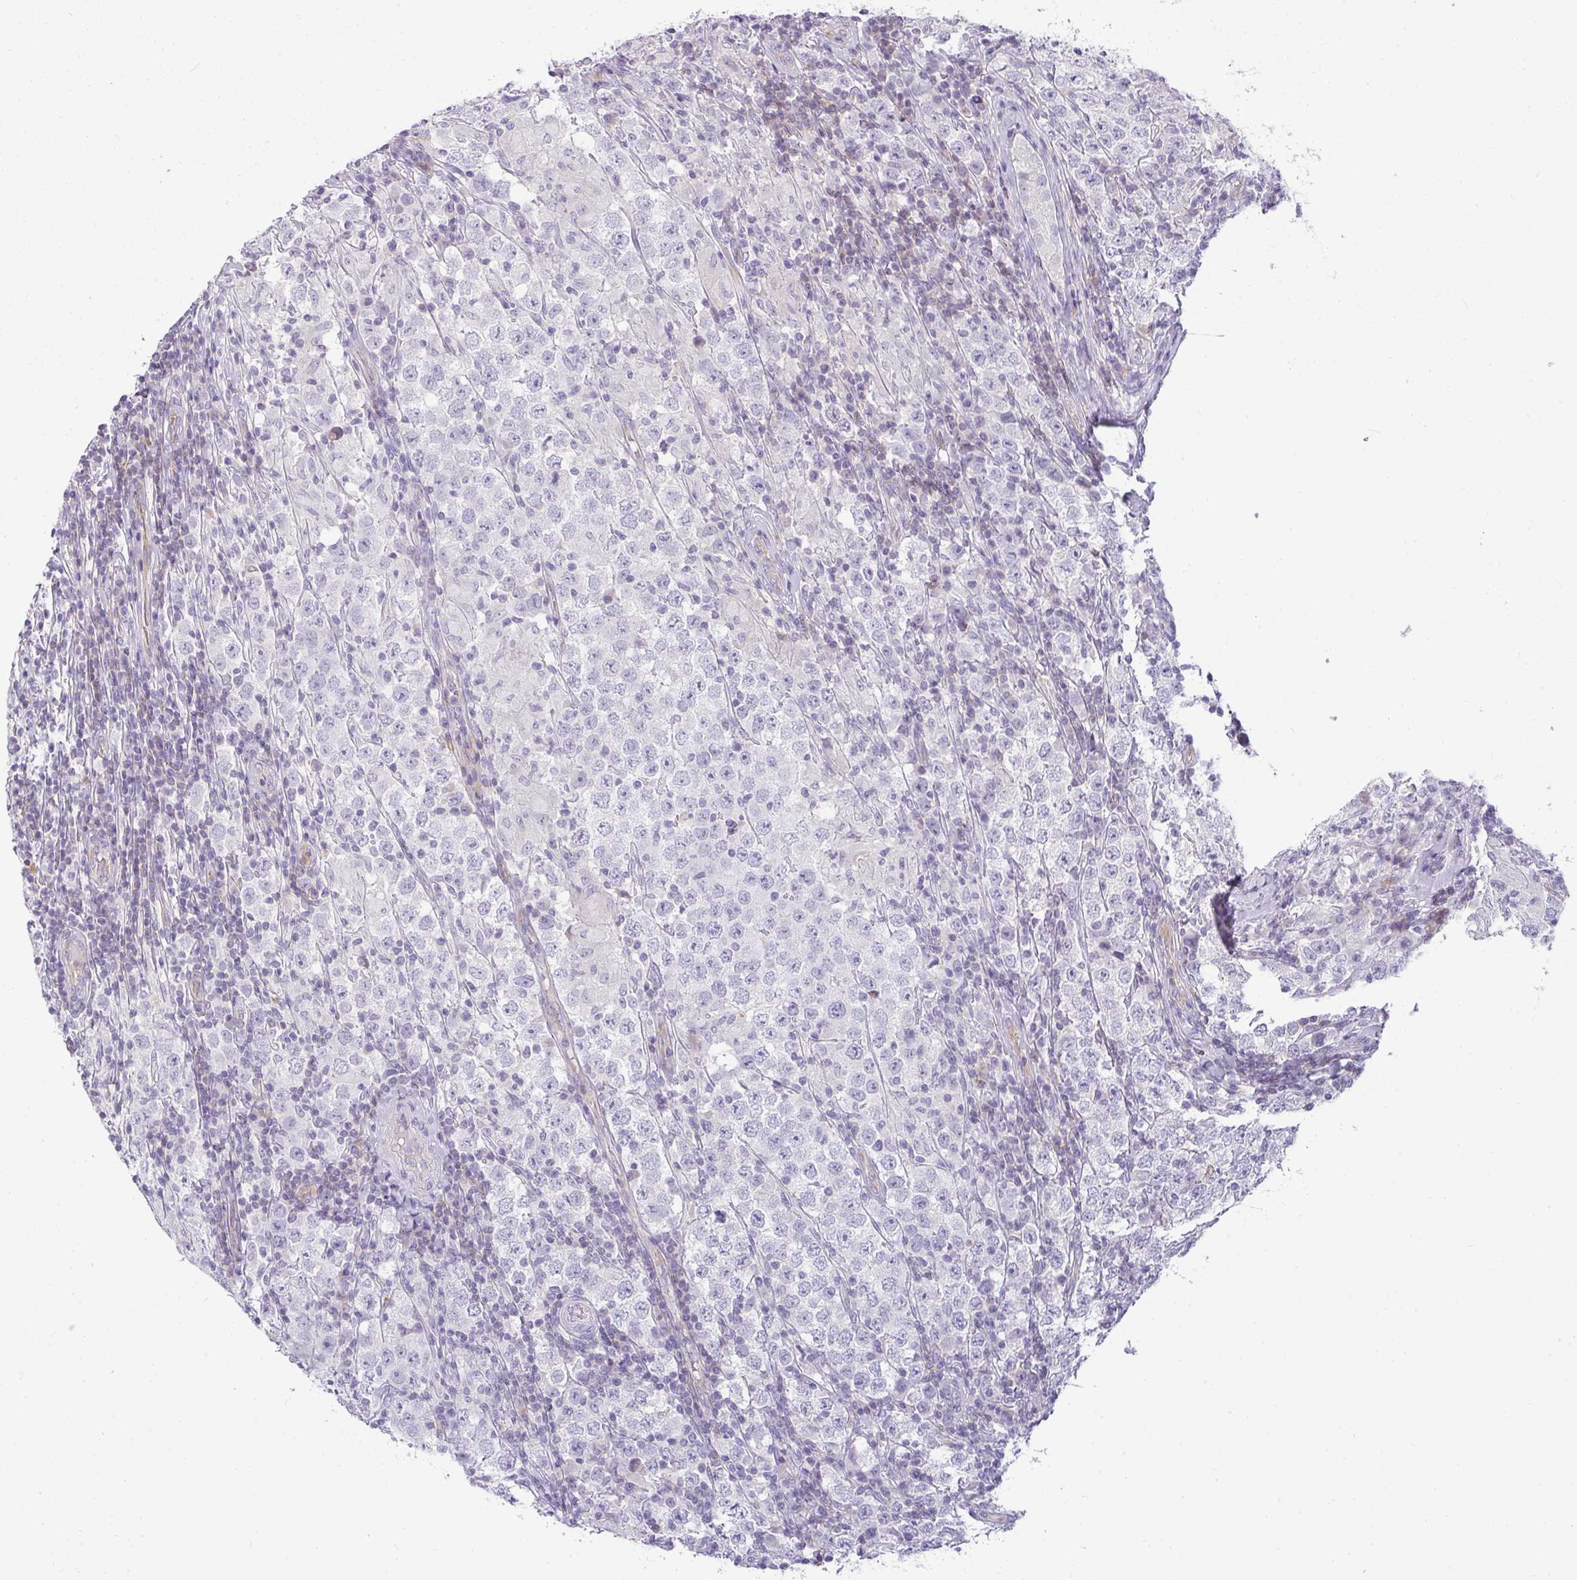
{"staining": {"intensity": "negative", "quantity": "none", "location": "none"}, "tissue": "testis cancer", "cell_type": "Tumor cells", "image_type": "cancer", "snomed": [{"axis": "morphology", "description": "Normal tissue, NOS"}, {"axis": "morphology", "description": "Urothelial carcinoma, High grade"}, {"axis": "morphology", "description": "Seminoma, NOS"}, {"axis": "morphology", "description": "Carcinoma, Embryonal, NOS"}, {"axis": "topography", "description": "Urinary bladder"}, {"axis": "topography", "description": "Testis"}], "caption": "Tumor cells are negative for protein expression in human testis urothelial carcinoma (high-grade).", "gene": "LIPE", "patient": {"sex": "male", "age": 41}}